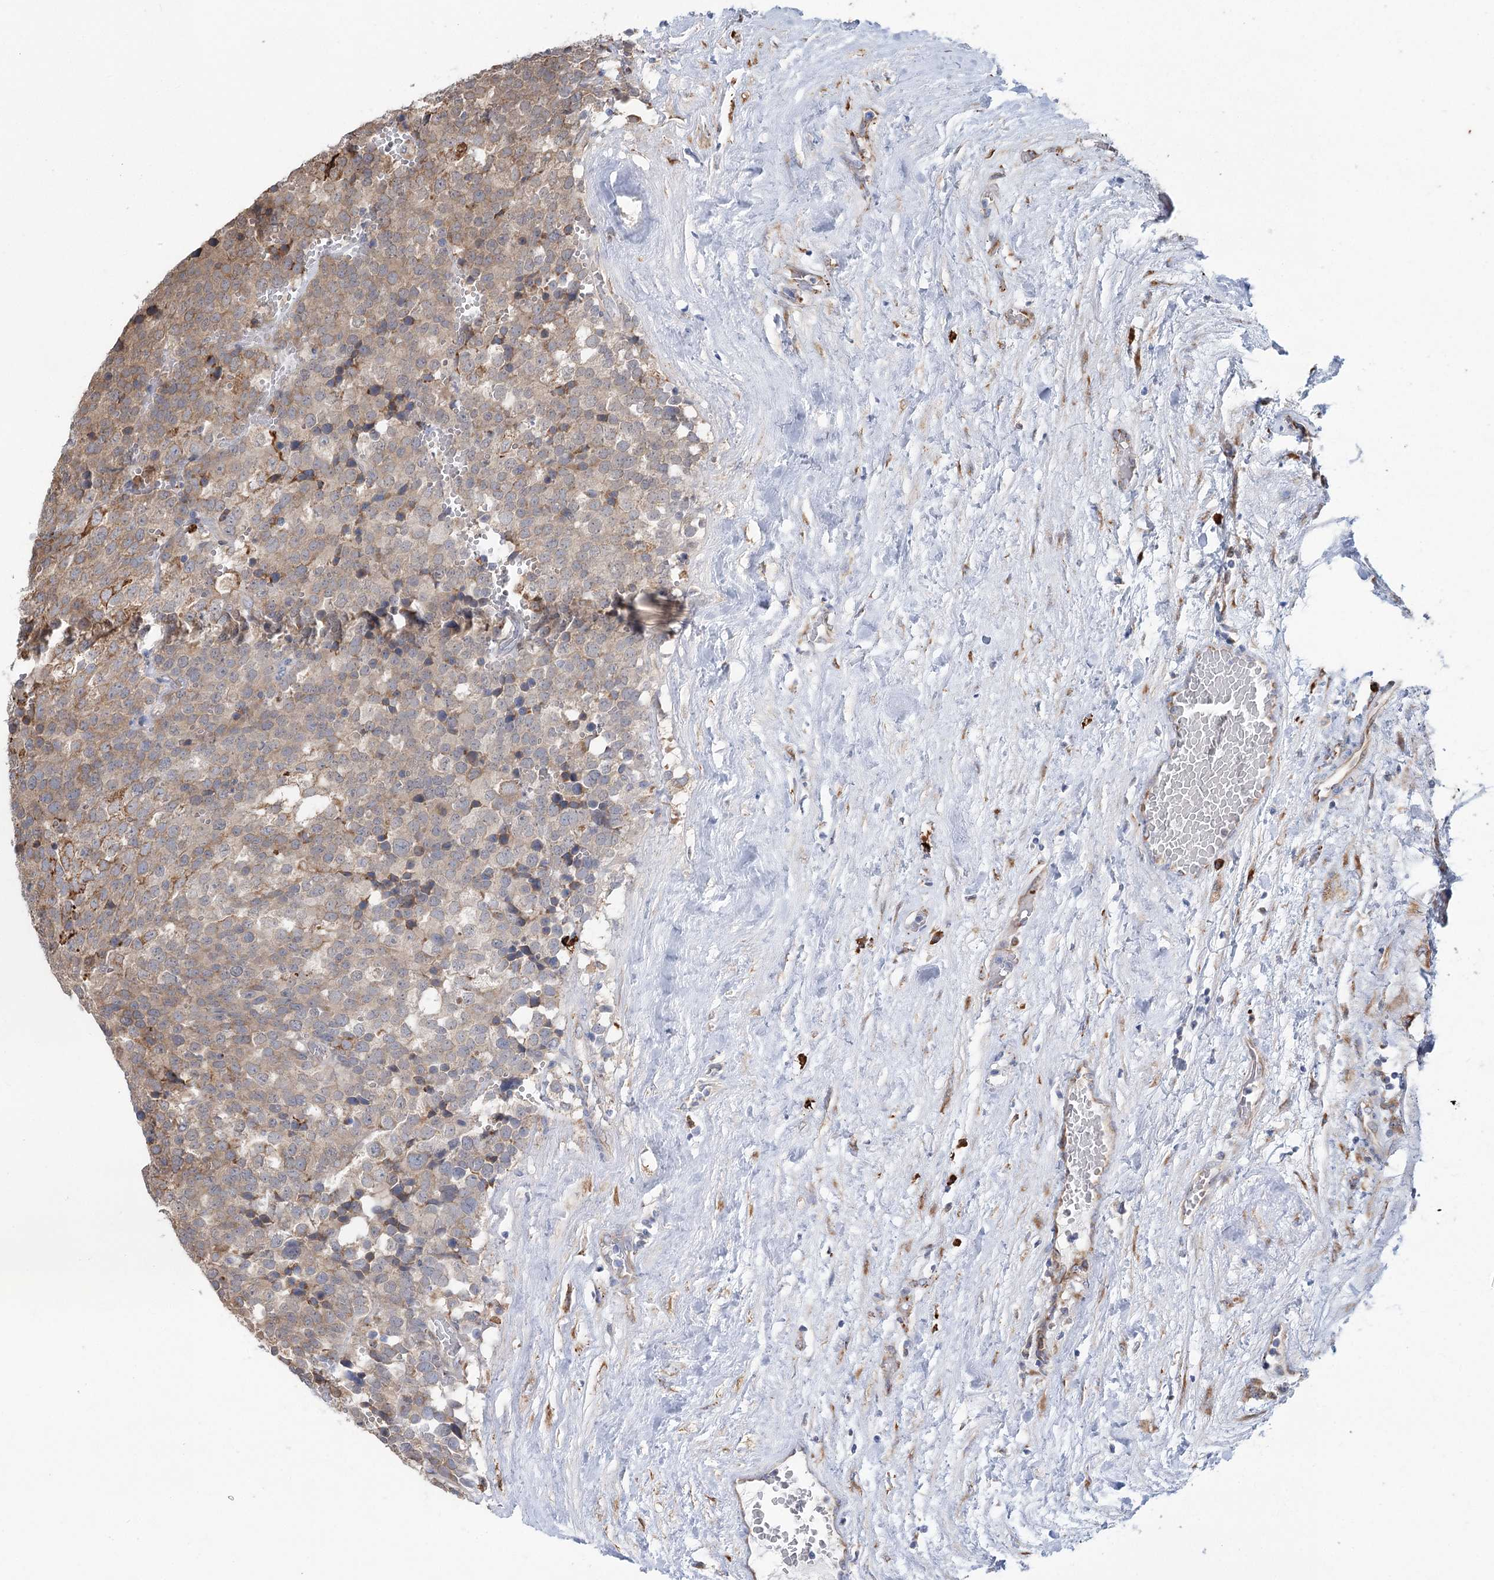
{"staining": {"intensity": "moderate", "quantity": "<25%", "location": "cytoplasmic/membranous"}, "tissue": "testis cancer", "cell_type": "Tumor cells", "image_type": "cancer", "snomed": [{"axis": "morphology", "description": "Seminoma, NOS"}, {"axis": "topography", "description": "Testis"}], "caption": "The micrograph reveals immunohistochemical staining of seminoma (testis). There is moderate cytoplasmic/membranous staining is identified in about <25% of tumor cells.", "gene": "METTL24", "patient": {"sex": "male", "age": 71}}